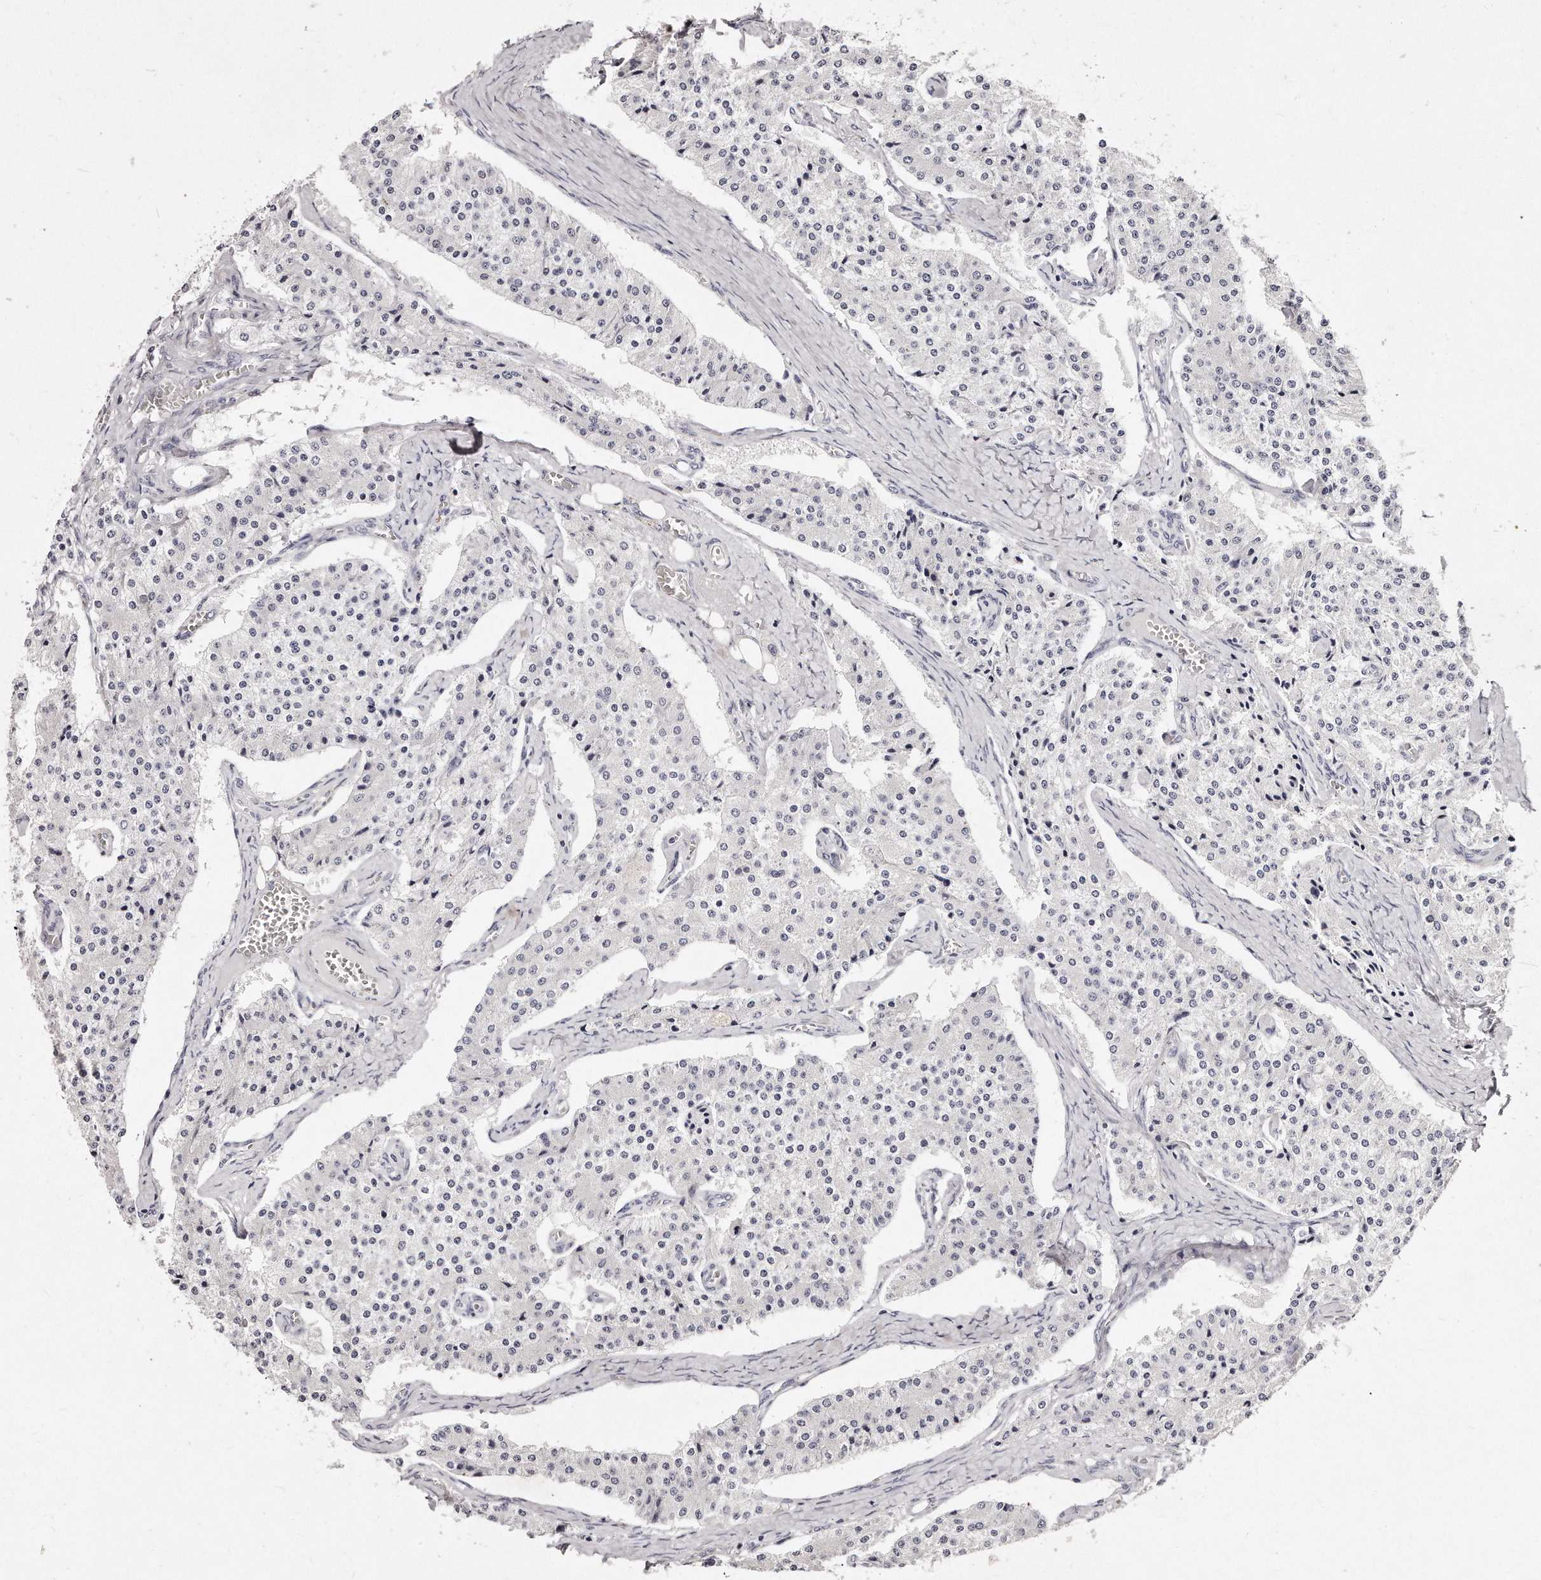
{"staining": {"intensity": "negative", "quantity": "none", "location": "none"}, "tissue": "carcinoid", "cell_type": "Tumor cells", "image_type": "cancer", "snomed": [{"axis": "morphology", "description": "Carcinoid, malignant, NOS"}, {"axis": "topography", "description": "Colon"}], "caption": "Carcinoid (malignant) was stained to show a protein in brown. There is no significant staining in tumor cells.", "gene": "GDA", "patient": {"sex": "female", "age": 52}}